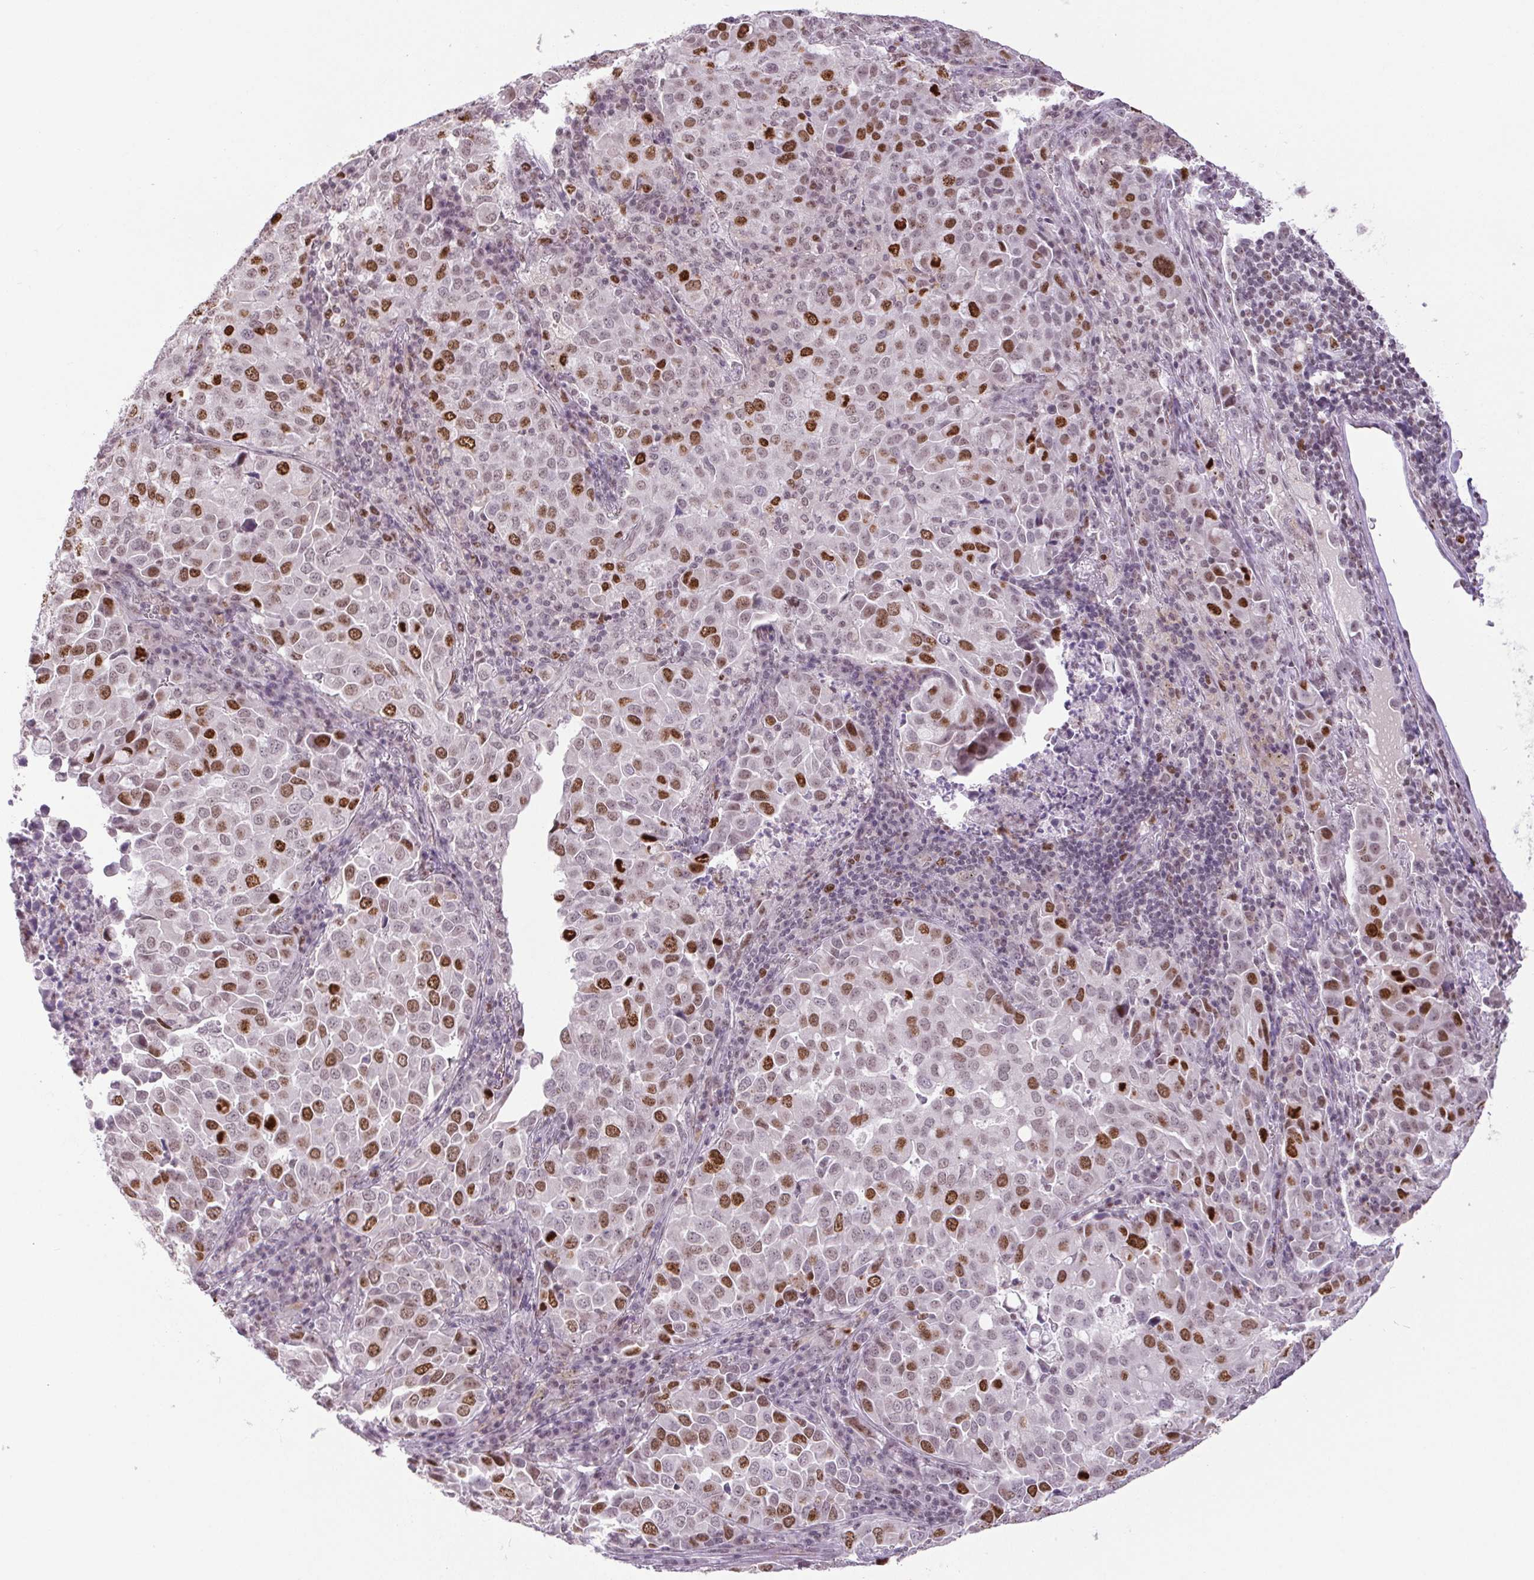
{"staining": {"intensity": "strong", "quantity": "<25%", "location": "nuclear"}, "tissue": "lung cancer", "cell_type": "Tumor cells", "image_type": "cancer", "snomed": [{"axis": "morphology", "description": "Adenocarcinoma, NOS"}, {"axis": "morphology", "description": "Adenocarcinoma, metastatic, NOS"}, {"axis": "topography", "description": "Lymph node"}, {"axis": "topography", "description": "Lung"}], "caption": "The image exhibits staining of lung adenocarcinoma, revealing strong nuclear protein positivity (brown color) within tumor cells.", "gene": "SMIM6", "patient": {"sex": "female", "age": 65}}